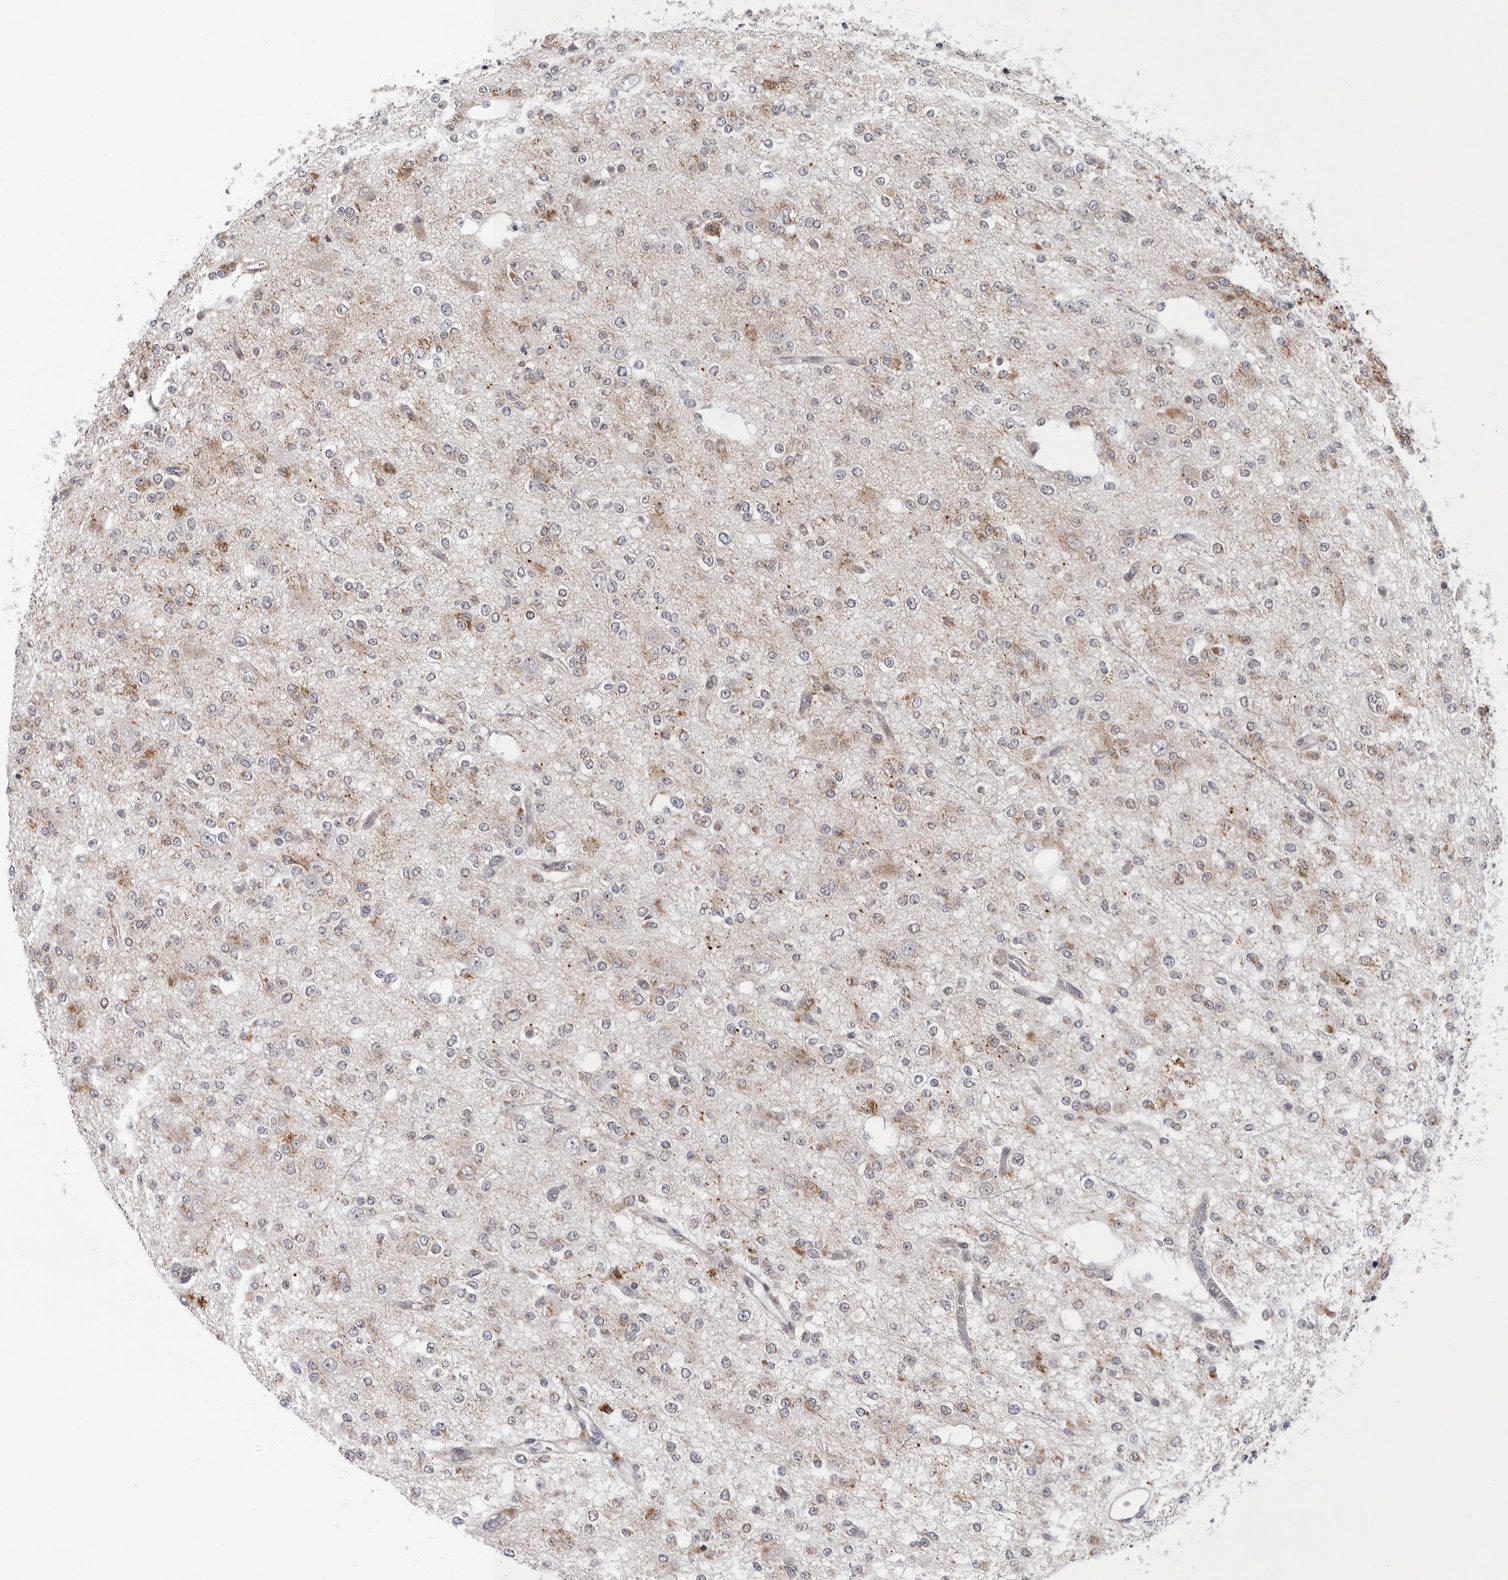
{"staining": {"intensity": "weak", "quantity": "25%-75%", "location": "cytoplasmic/membranous"}, "tissue": "glioma", "cell_type": "Tumor cells", "image_type": "cancer", "snomed": [{"axis": "morphology", "description": "Glioma, malignant, Low grade"}, {"axis": "topography", "description": "Brain"}], "caption": "Immunohistochemical staining of human glioma exhibits low levels of weak cytoplasmic/membranous positivity in approximately 25%-75% of tumor cells.", "gene": "CPT2", "patient": {"sex": "male", "age": 38}}